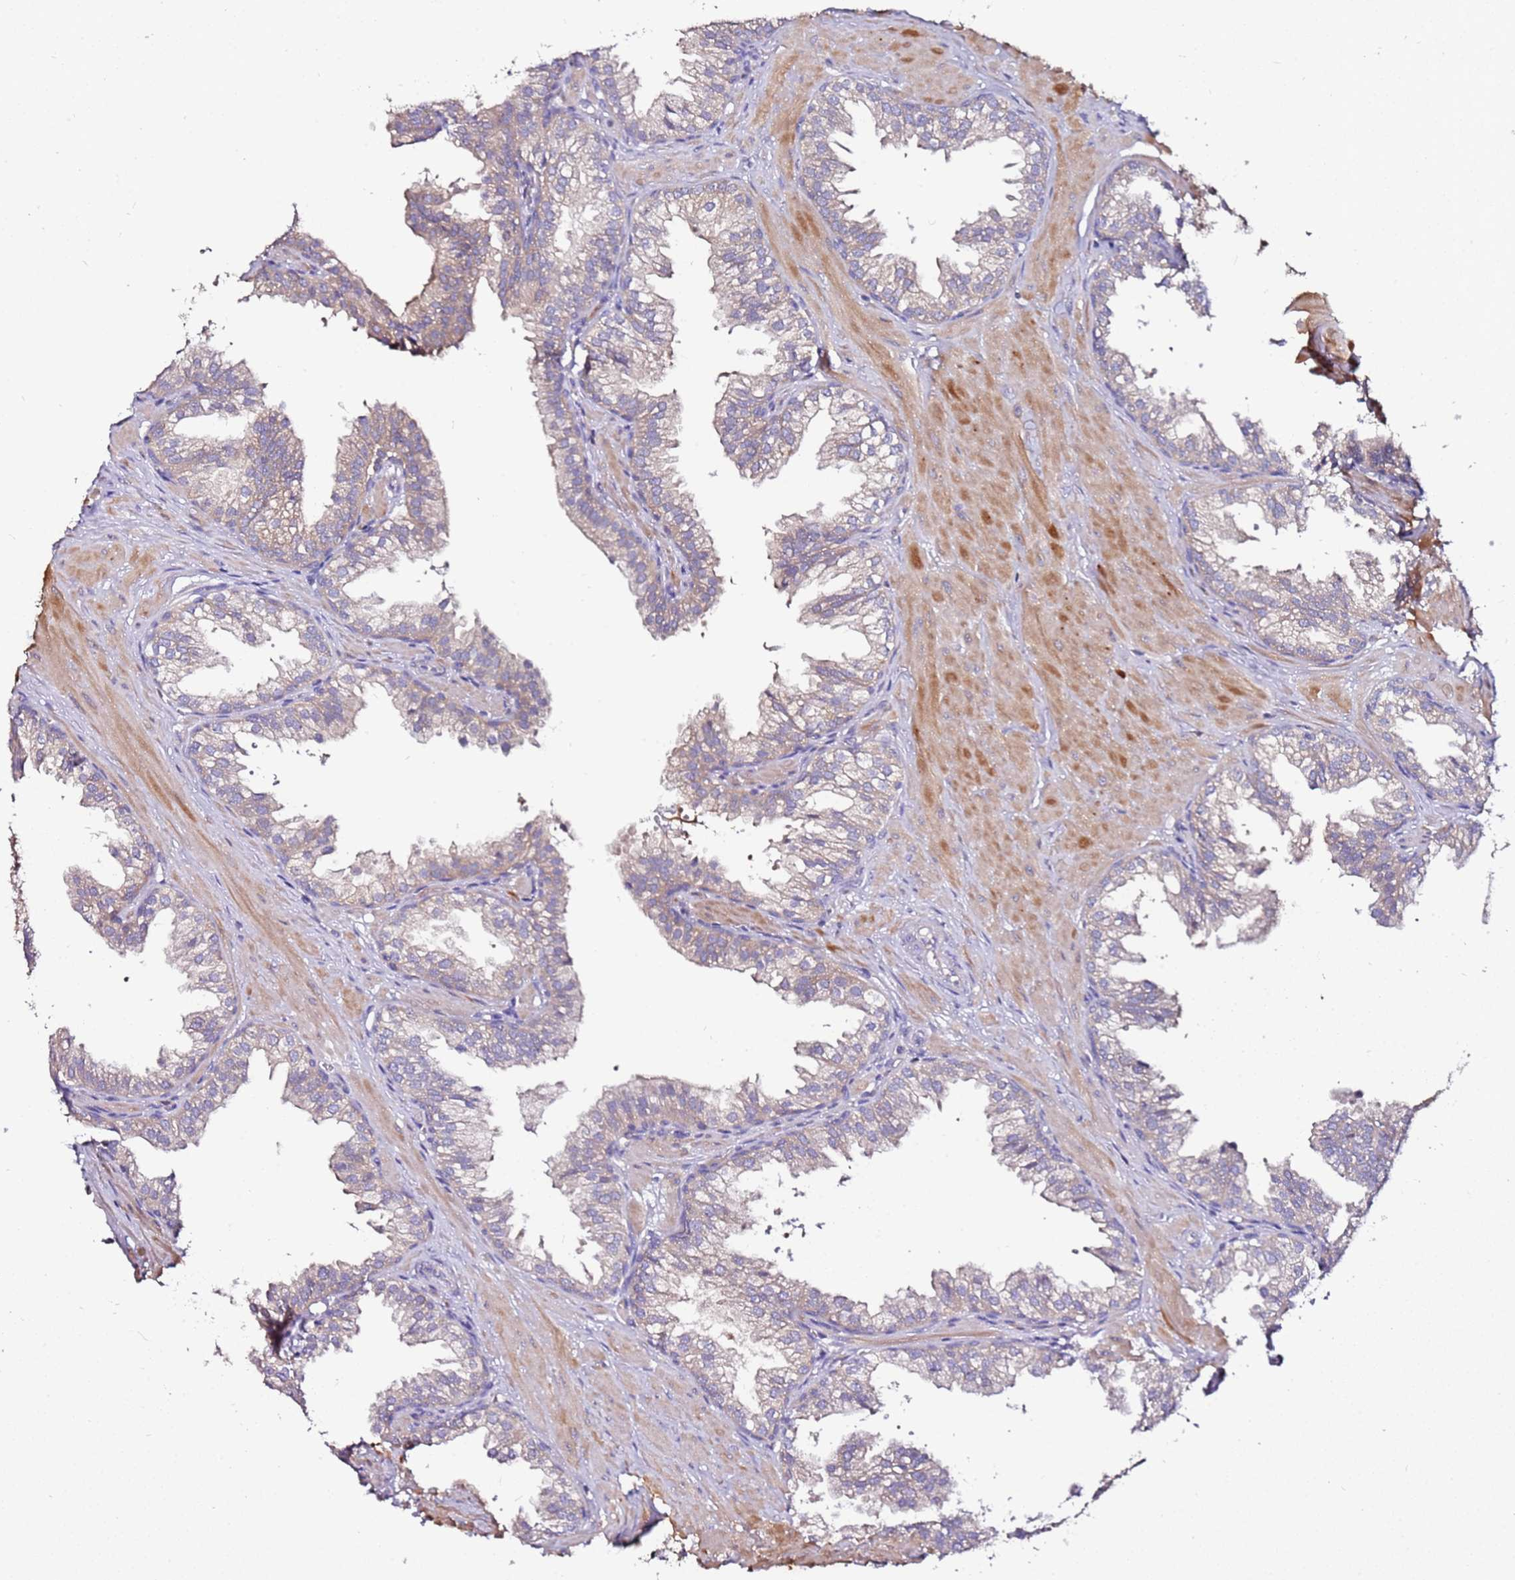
{"staining": {"intensity": "weak", "quantity": "25%-75%", "location": "cytoplasmic/membranous"}, "tissue": "prostate", "cell_type": "Glandular cells", "image_type": "normal", "snomed": [{"axis": "morphology", "description": "Normal tissue, NOS"}, {"axis": "topography", "description": "Prostate"}, {"axis": "topography", "description": "Peripheral nerve tissue"}], "caption": "Immunohistochemistry (IHC) histopathology image of benign human prostate stained for a protein (brown), which demonstrates low levels of weak cytoplasmic/membranous staining in approximately 25%-75% of glandular cells.", "gene": "SRRM5", "patient": {"sex": "male", "age": 55}}